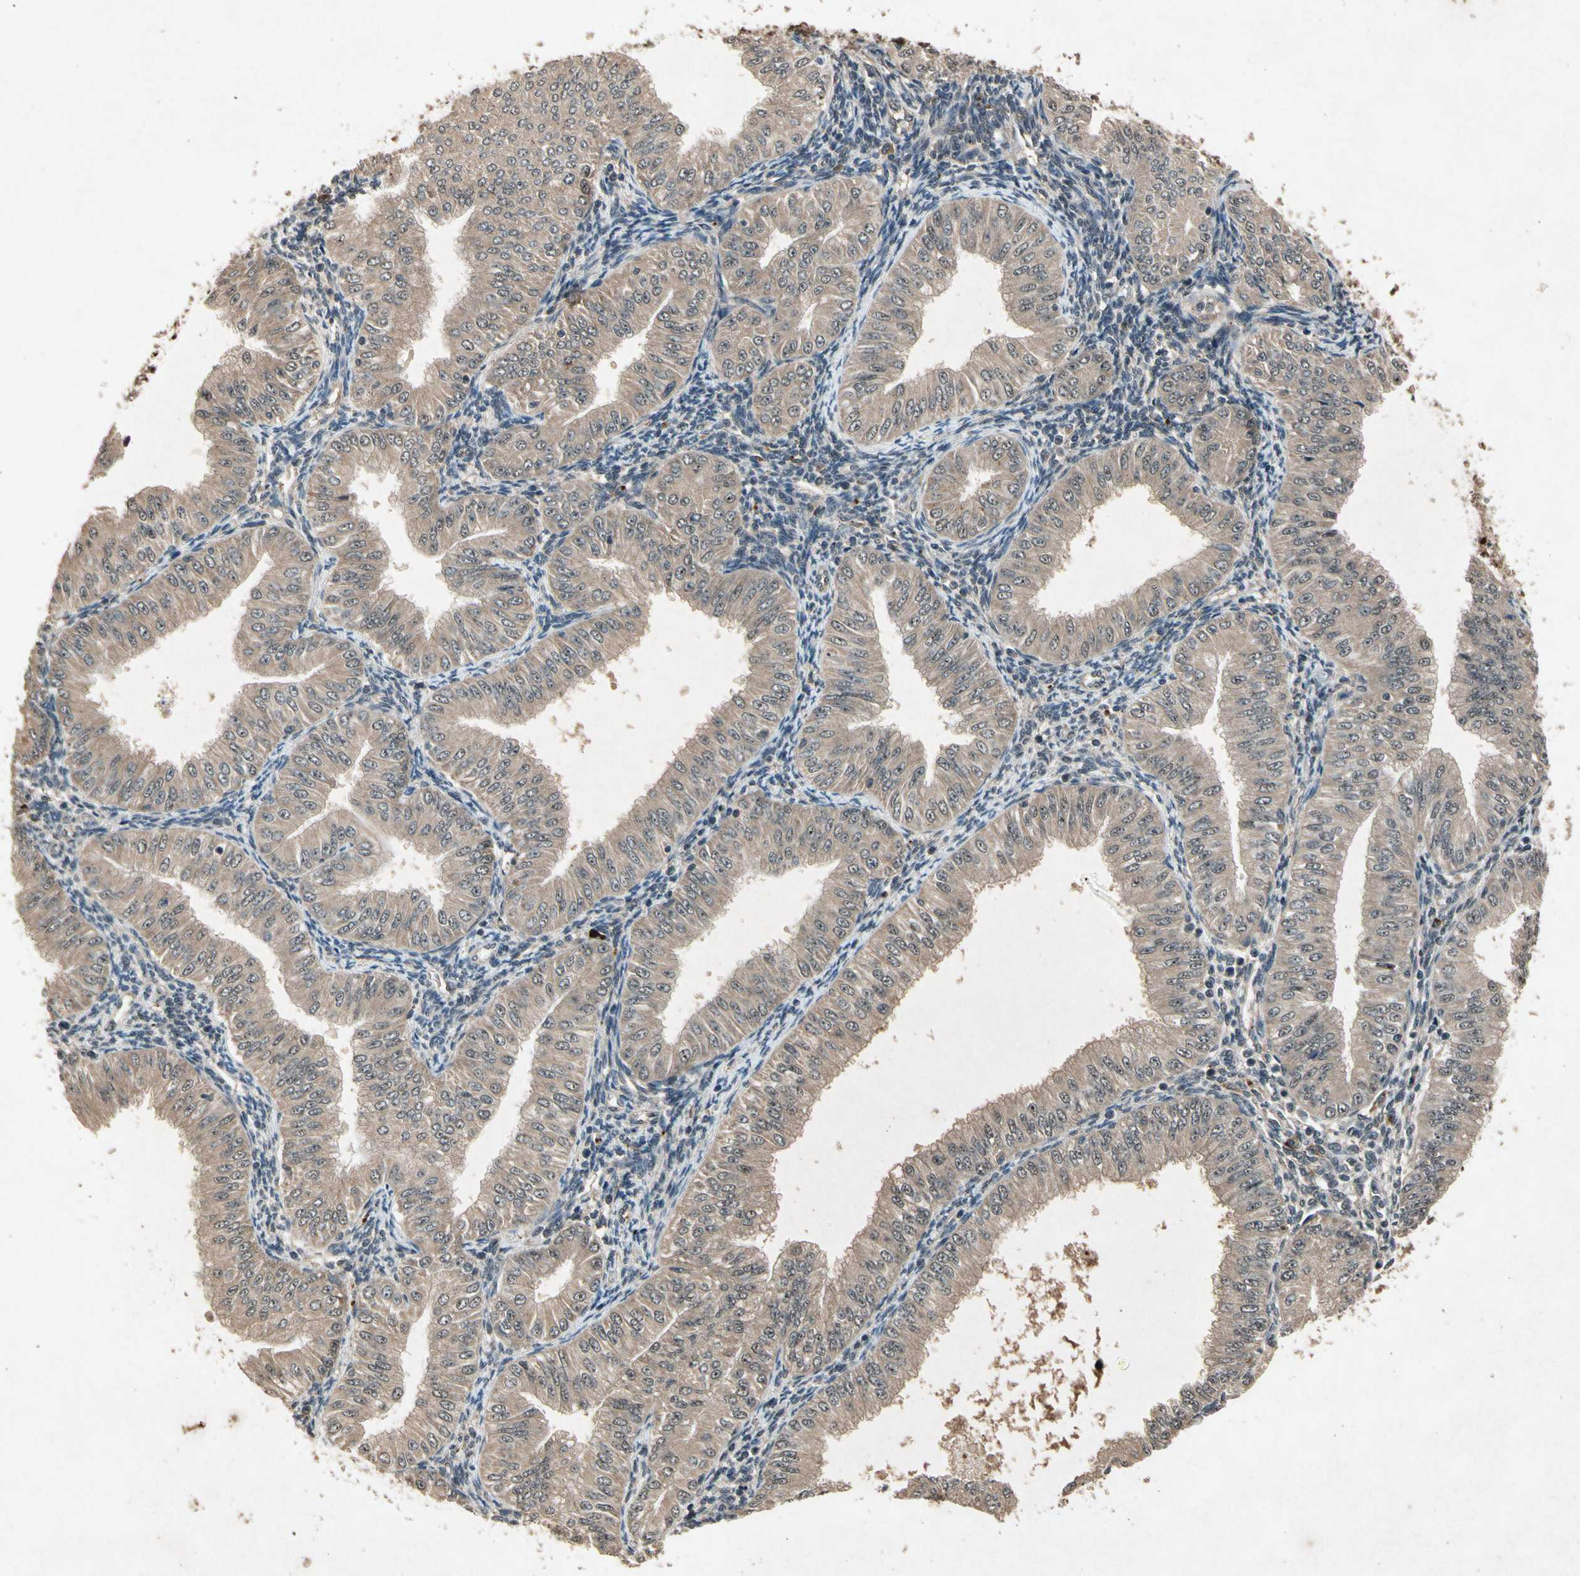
{"staining": {"intensity": "weak", "quantity": ">75%", "location": "cytoplasmic/membranous,nuclear"}, "tissue": "endometrial cancer", "cell_type": "Tumor cells", "image_type": "cancer", "snomed": [{"axis": "morphology", "description": "Normal tissue, NOS"}, {"axis": "morphology", "description": "Adenocarcinoma, NOS"}, {"axis": "topography", "description": "Endometrium"}], "caption": "High-power microscopy captured an IHC image of adenocarcinoma (endometrial), revealing weak cytoplasmic/membranous and nuclear positivity in approximately >75% of tumor cells. The staining is performed using DAB (3,3'-diaminobenzidine) brown chromogen to label protein expression. The nuclei are counter-stained blue using hematoxylin.", "gene": "PML", "patient": {"sex": "female", "age": 53}}